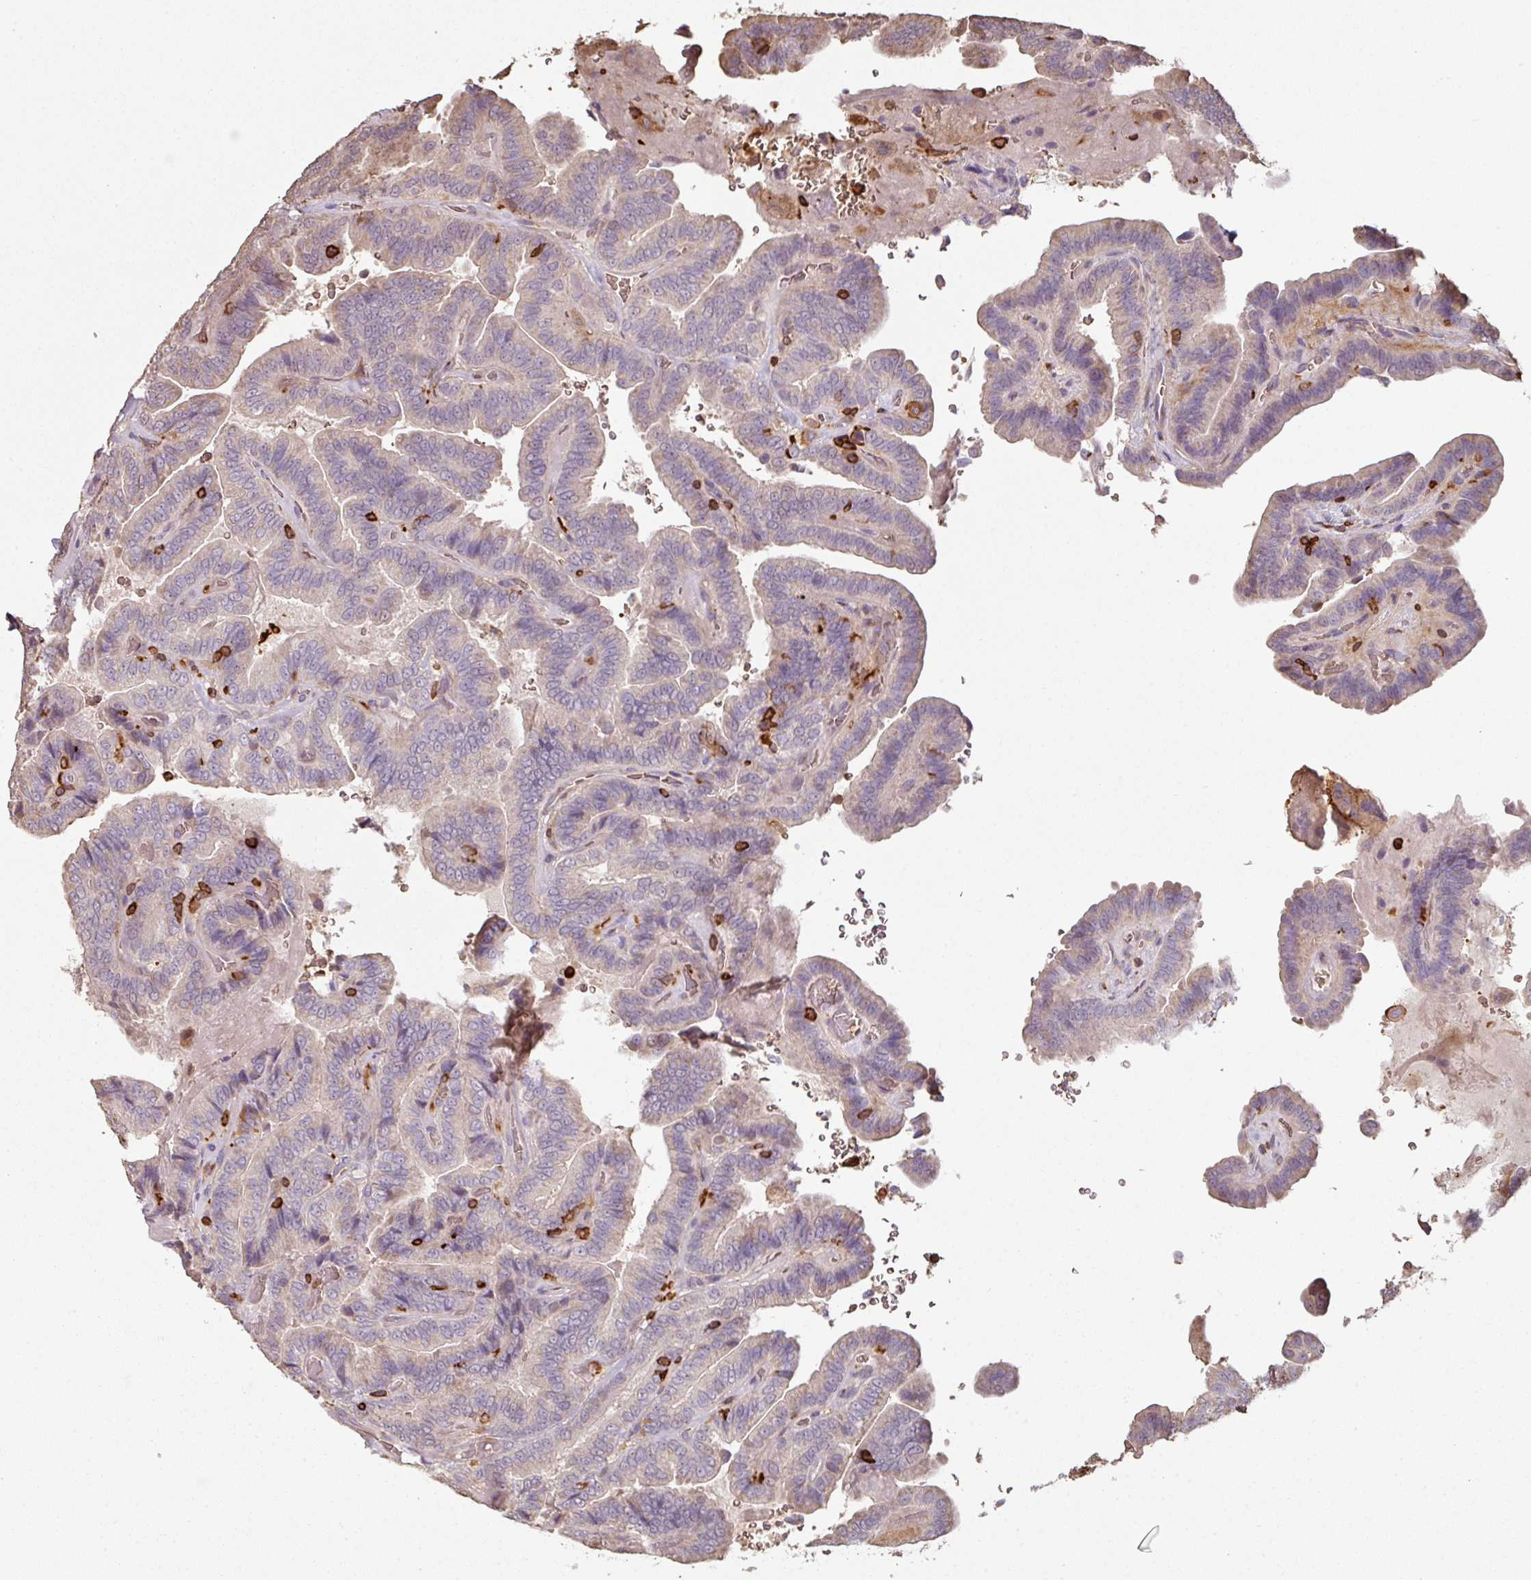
{"staining": {"intensity": "weak", "quantity": "<25%", "location": "cytoplasmic/membranous"}, "tissue": "thyroid cancer", "cell_type": "Tumor cells", "image_type": "cancer", "snomed": [{"axis": "morphology", "description": "Papillary adenocarcinoma, NOS"}, {"axis": "topography", "description": "Thyroid gland"}], "caption": "Immunohistochemistry image of neoplastic tissue: thyroid cancer (papillary adenocarcinoma) stained with DAB (3,3'-diaminobenzidine) exhibits no significant protein positivity in tumor cells.", "gene": "OLFML2B", "patient": {"sex": "male", "age": 61}}